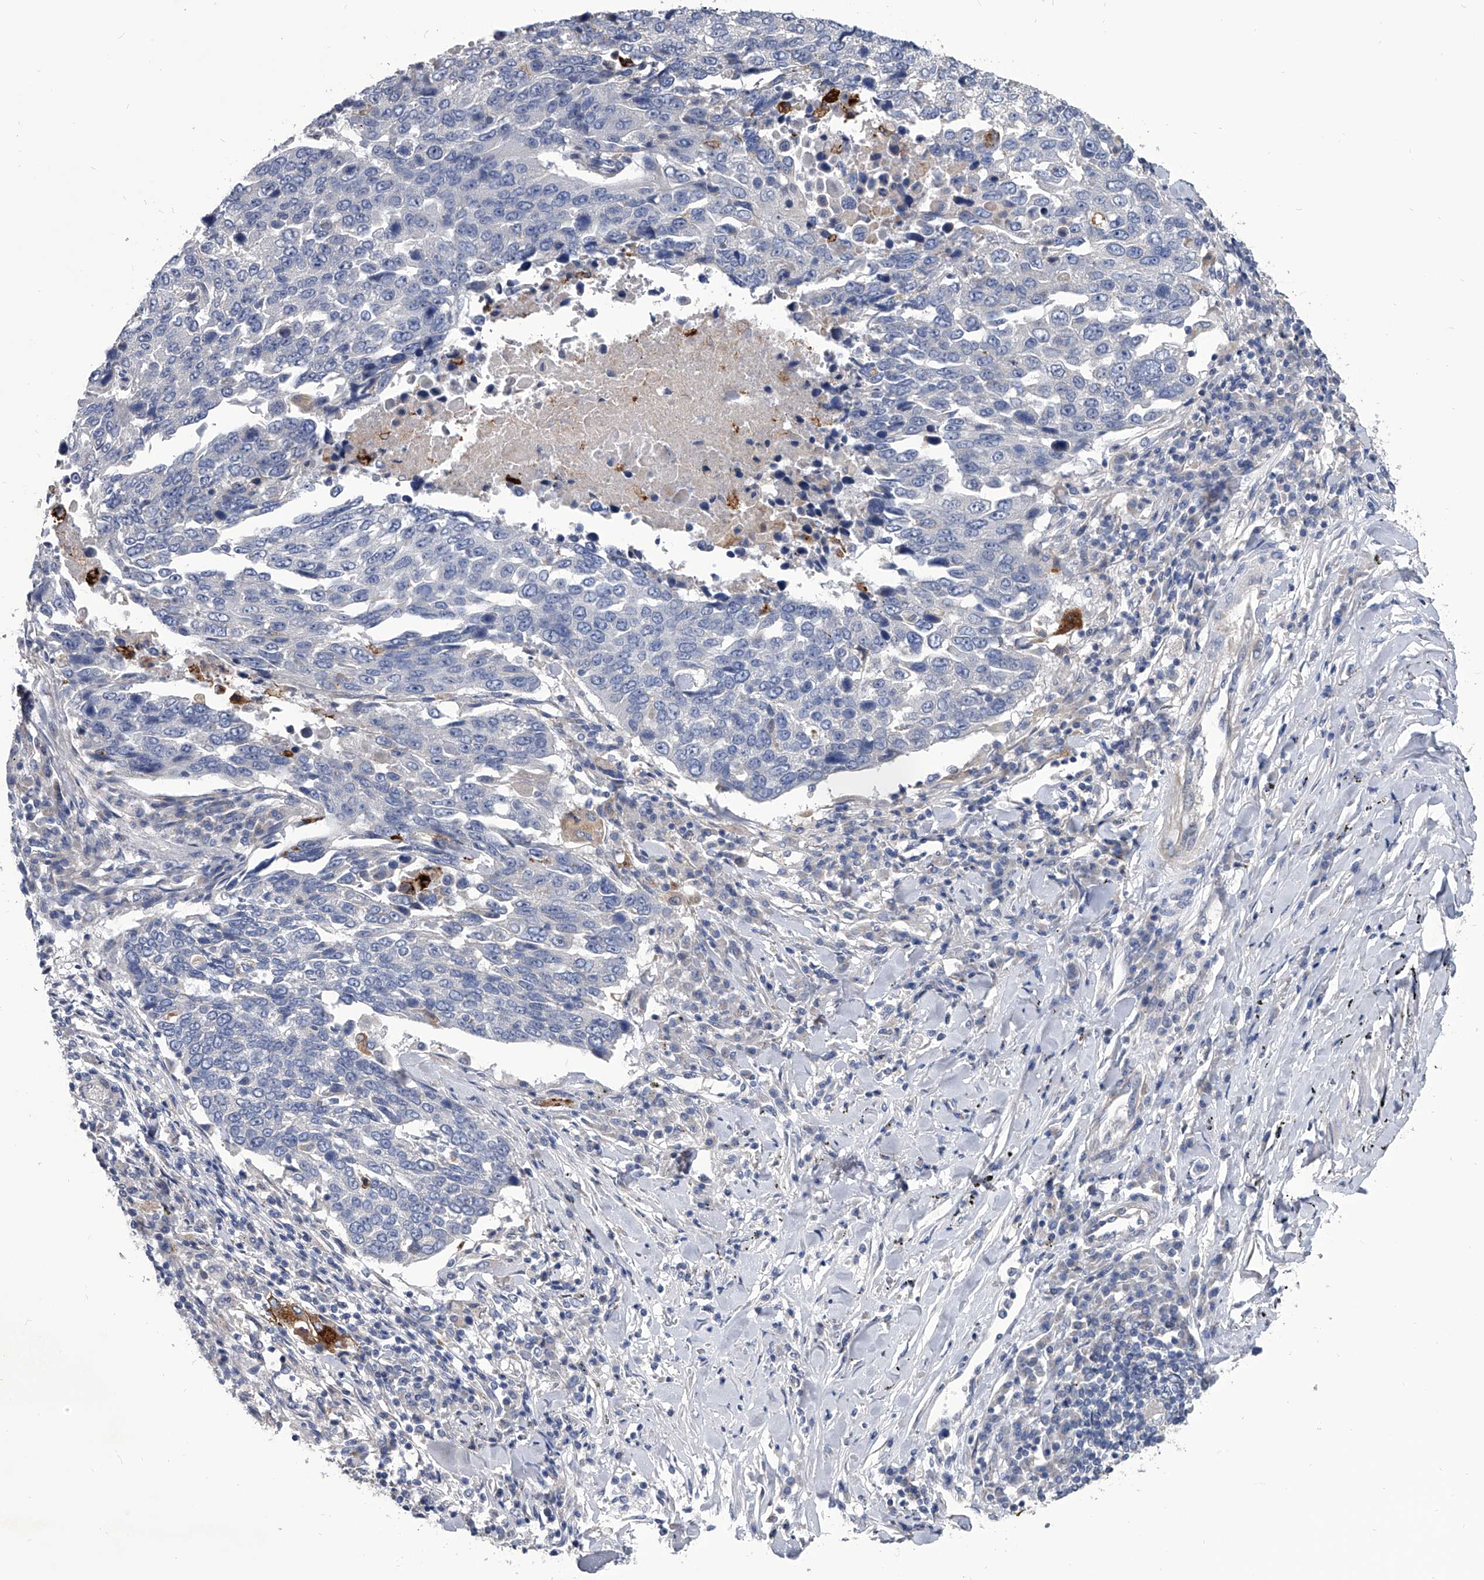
{"staining": {"intensity": "negative", "quantity": "none", "location": "none"}, "tissue": "lung cancer", "cell_type": "Tumor cells", "image_type": "cancer", "snomed": [{"axis": "morphology", "description": "Squamous cell carcinoma, NOS"}, {"axis": "topography", "description": "Lung"}], "caption": "There is no significant positivity in tumor cells of lung squamous cell carcinoma. (DAB (3,3'-diaminobenzidine) IHC visualized using brightfield microscopy, high magnification).", "gene": "SPP1", "patient": {"sex": "male", "age": 66}}